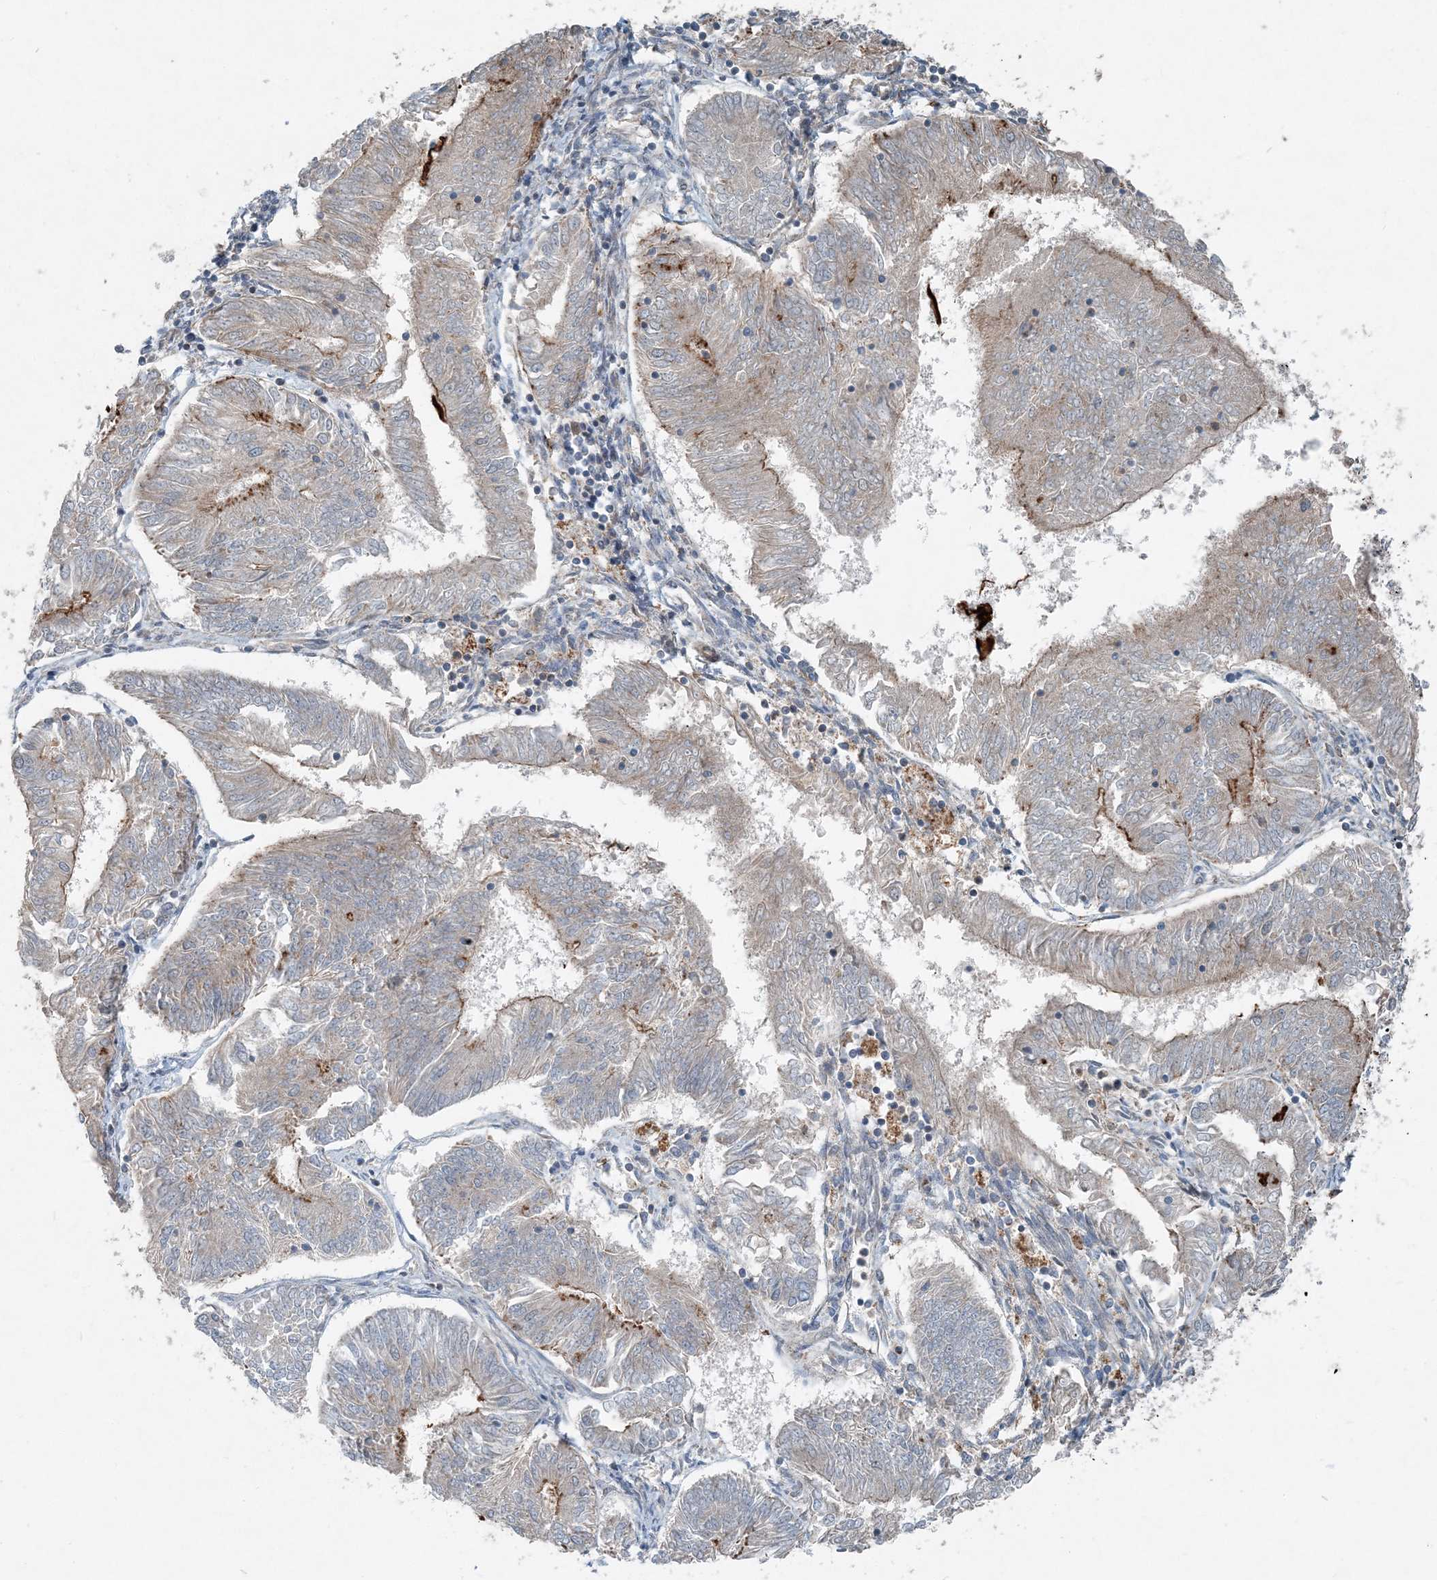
{"staining": {"intensity": "moderate", "quantity": "<25%", "location": "cytoplasmic/membranous"}, "tissue": "endometrial cancer", "cell_type": "Tumor cells", "image_type": "cancer", "snomed": [{"axis": "morphology", "description": "Adenocarcinoma, NOS"}, {"axis": "topography", "description": "Endometrium"}], "caption": "Immunohistochemistry staining of endometrial cancer (adenocarcinoma), which exhibits low levels of moderate cytoplasmic/membranous expression in approximately <25% of tumor cells indicating moderate cytoplasmic/membranous protein positivity. The staining was performed using DAB (brown) for protein detection and nuclei were counterstained in hematoxylin (blue).", "gene": "INTU", "patient": {"sex": "female", "age": 58}}